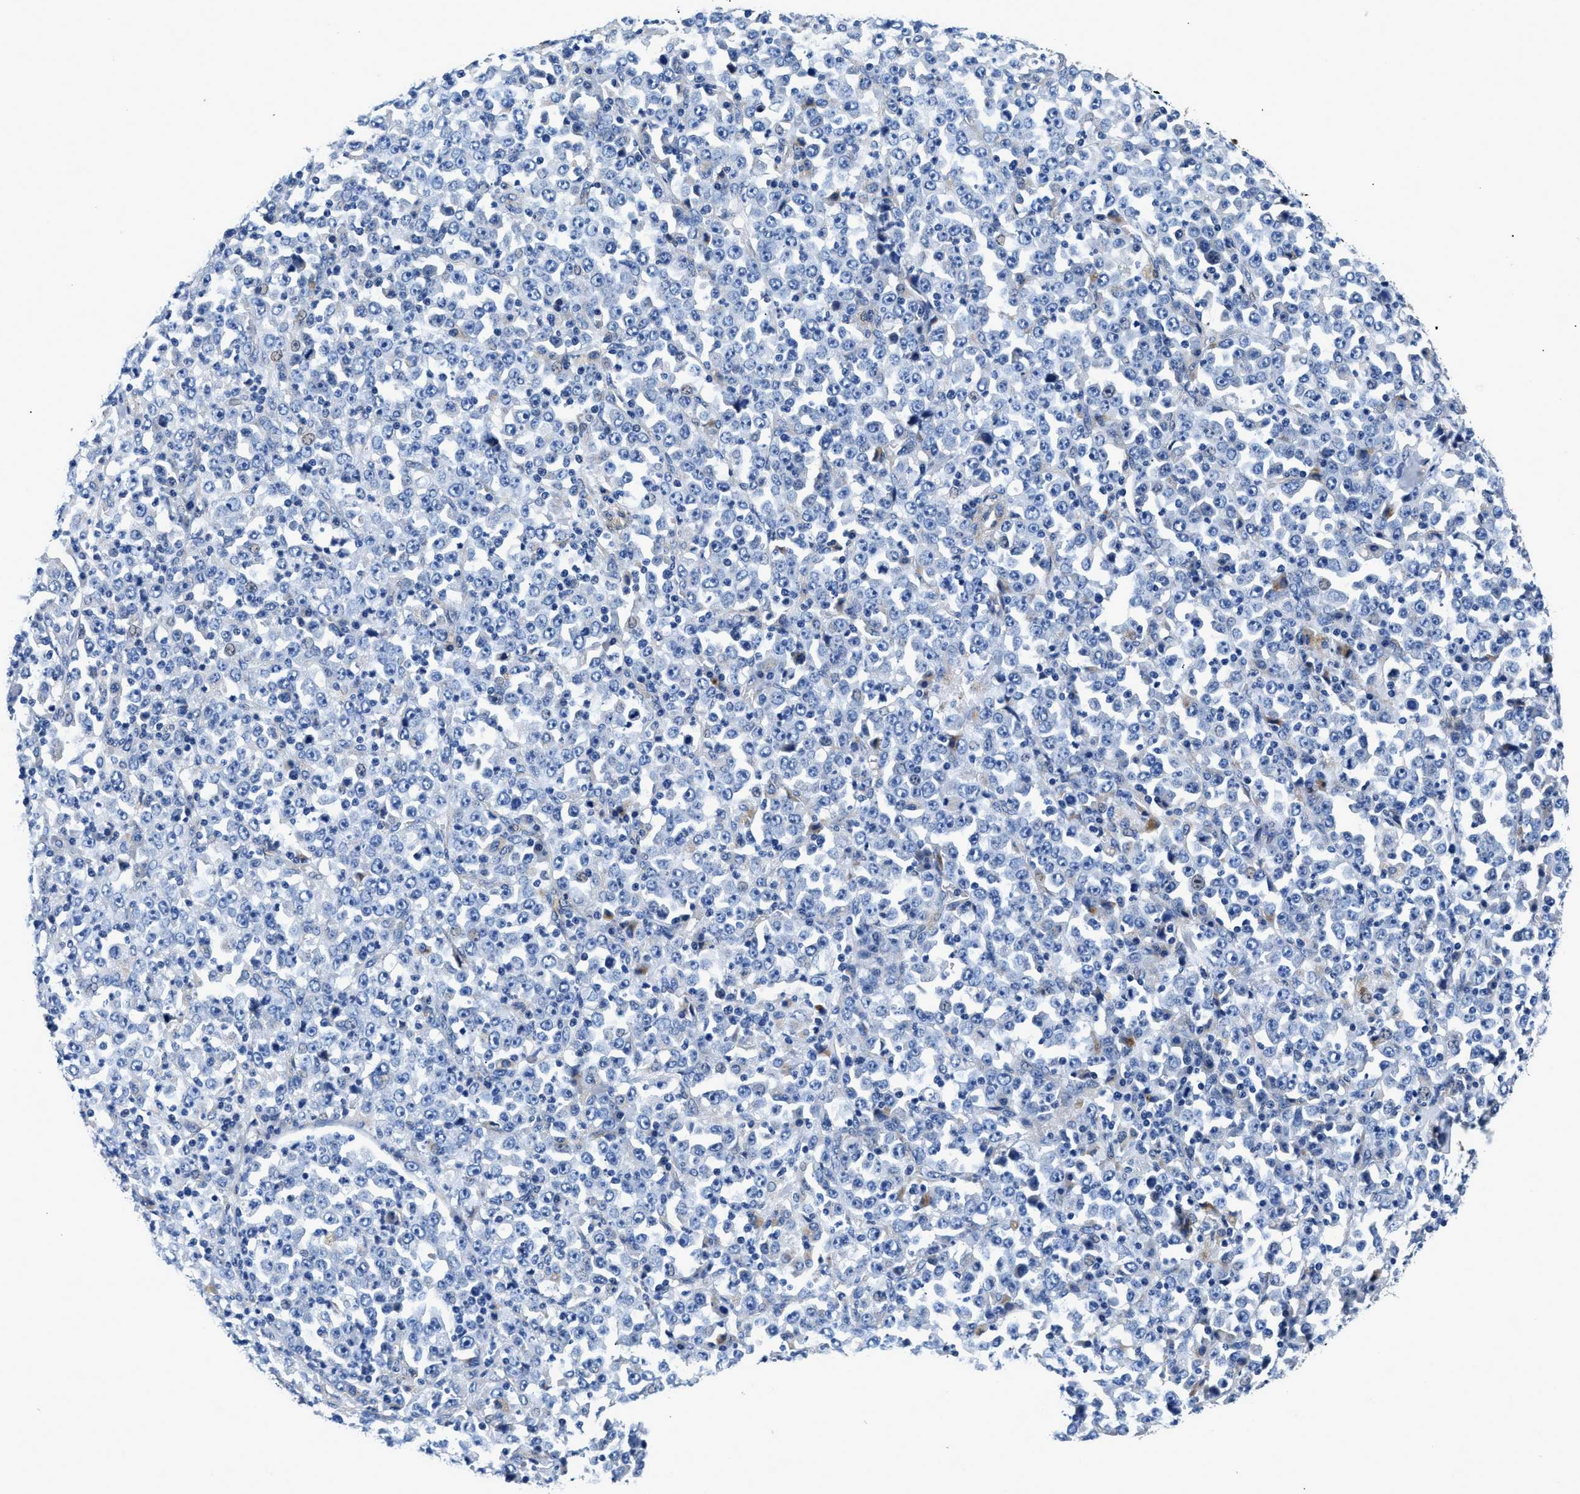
{"staining": {"intensity": "negative", "quantity": "none", "location": "none"}, "tissue": "stomach cancer", "cell_type": "Tumor cells", "image_type": "cancer", "snomed": [{"axis": "morphology", "description": "Normal tissue, NOS"}, {"axis": "morphology", "description": "Adenocarcinoma, NOS"}, {"axis": "topography", "description": "Stomach, upper"}, {"axis": "topography", "description": "Stomach"}], "caption": "IHC photomicrograph of human stomach adenocarcinoma stained for a protein (brown), which displays no positivity in tumor cells.", "gene": "DAG1", "patient": {"sex": "male", "age": 59}}